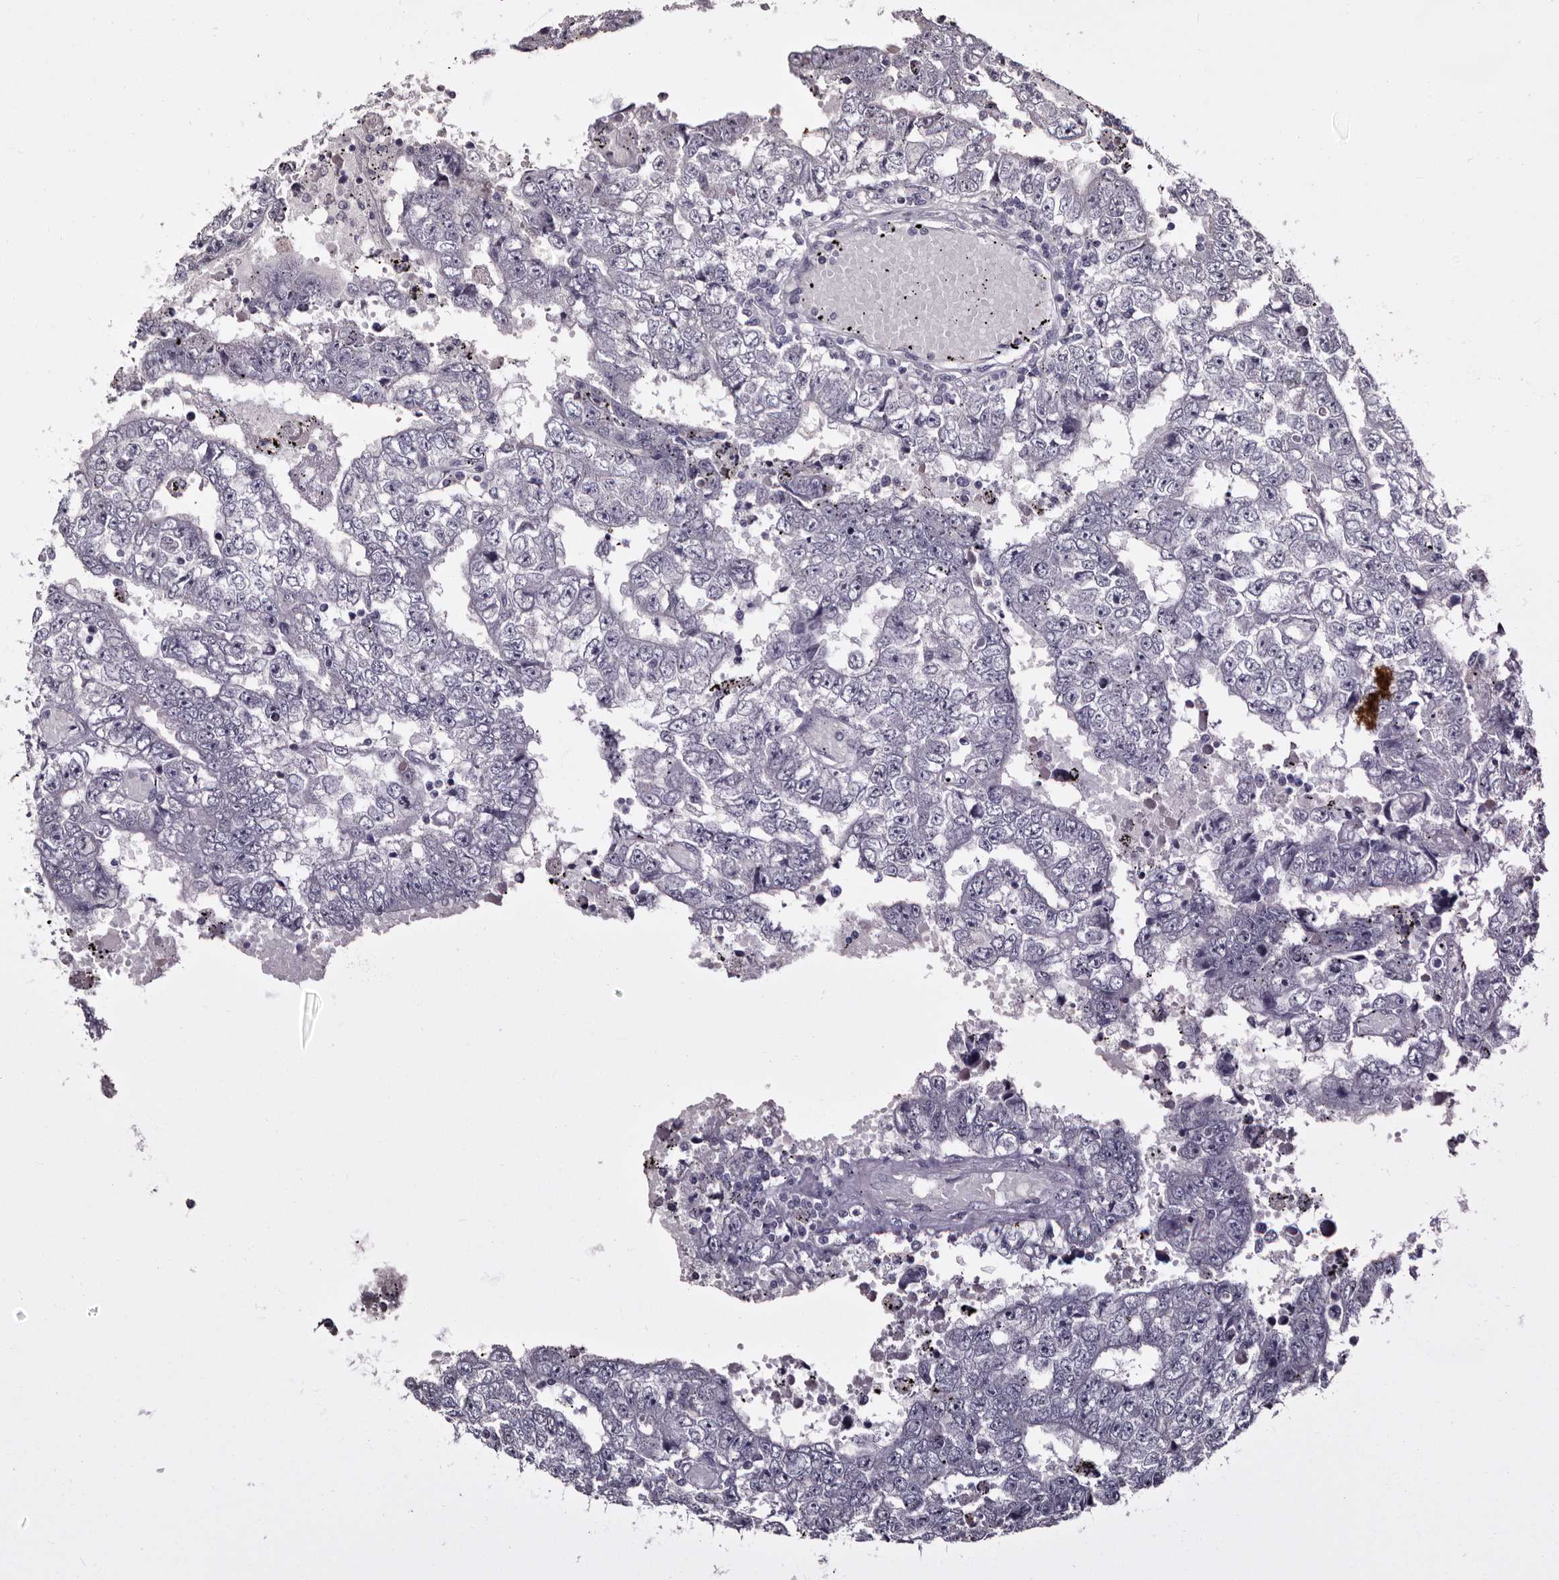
{"staining": {"intensity": "negative", "quantity": "none", "location": "none"}, "tissue": "testis cancer", "cell_type": "Tumor cells", "image_type": "cancer", "snomed": [{"axis": "morphology", "description": "Carcinoma, Embryonal, NOS"}, {"axis": "topography", "description": "Testis"}], "caption": "Tumor cells show no significant protein staining in testis embryonal carcinoma. (DAB (3,3'-diaminobenzidine) IHC with hematoxylin counter stain).", "gene": "LANCL2", "patient": {"sex": "male", "age": 25}}